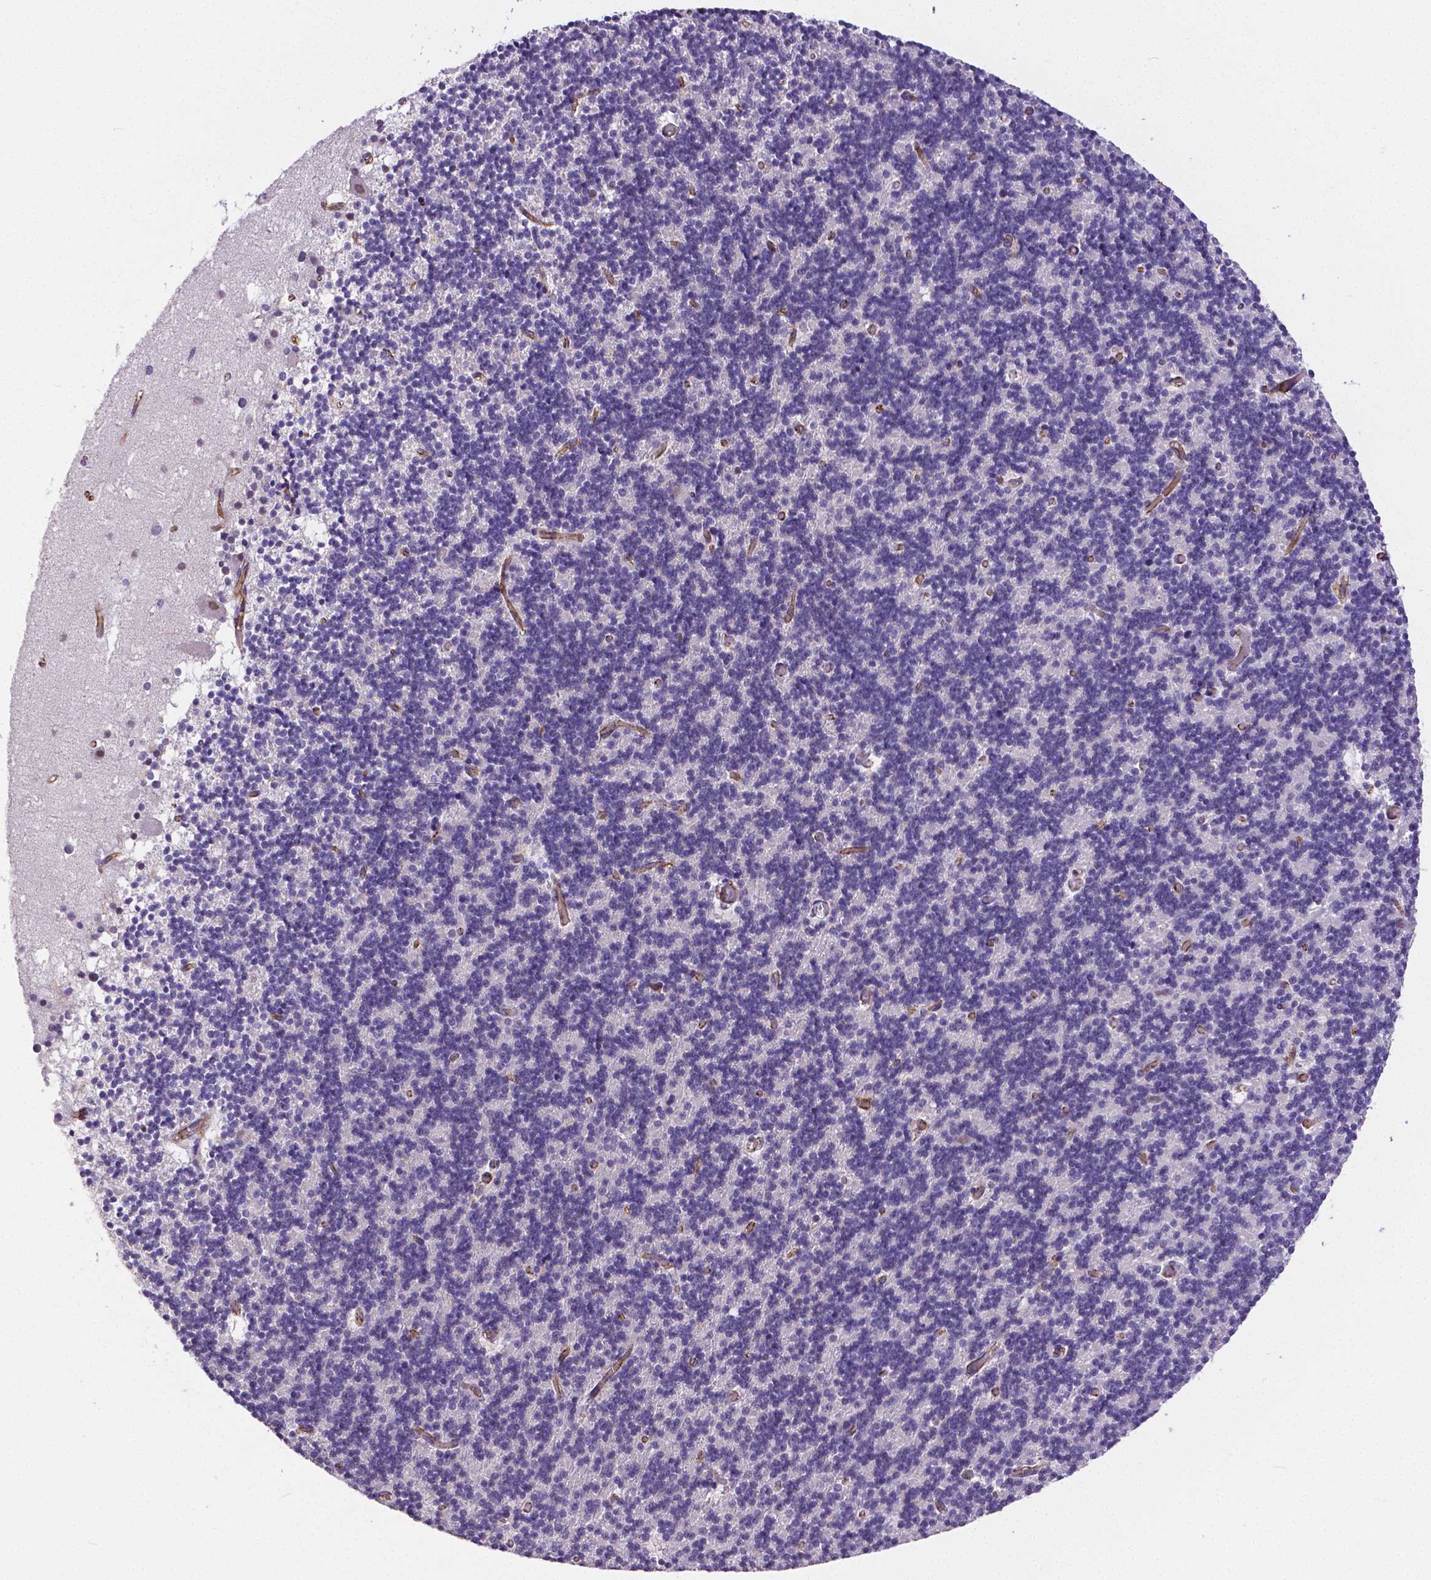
{"staining": {"intensity": "negative", "quantity": "none", "location": "none"}, "tissue": "cerebellum", "cell_type": "Cells in granular layer", "image_type": "normal", "snomed": [{"axis": "morphology", "description": "Normal tissue, NOS"}, {"axis": "topography", "description": "Cerebellum"}], "caption": "Cerebellum stained for a protein using IHC displays no expression cells in granular layer.", "gene": "OCLN", "patient": {"sex": "male", "age": 70}}